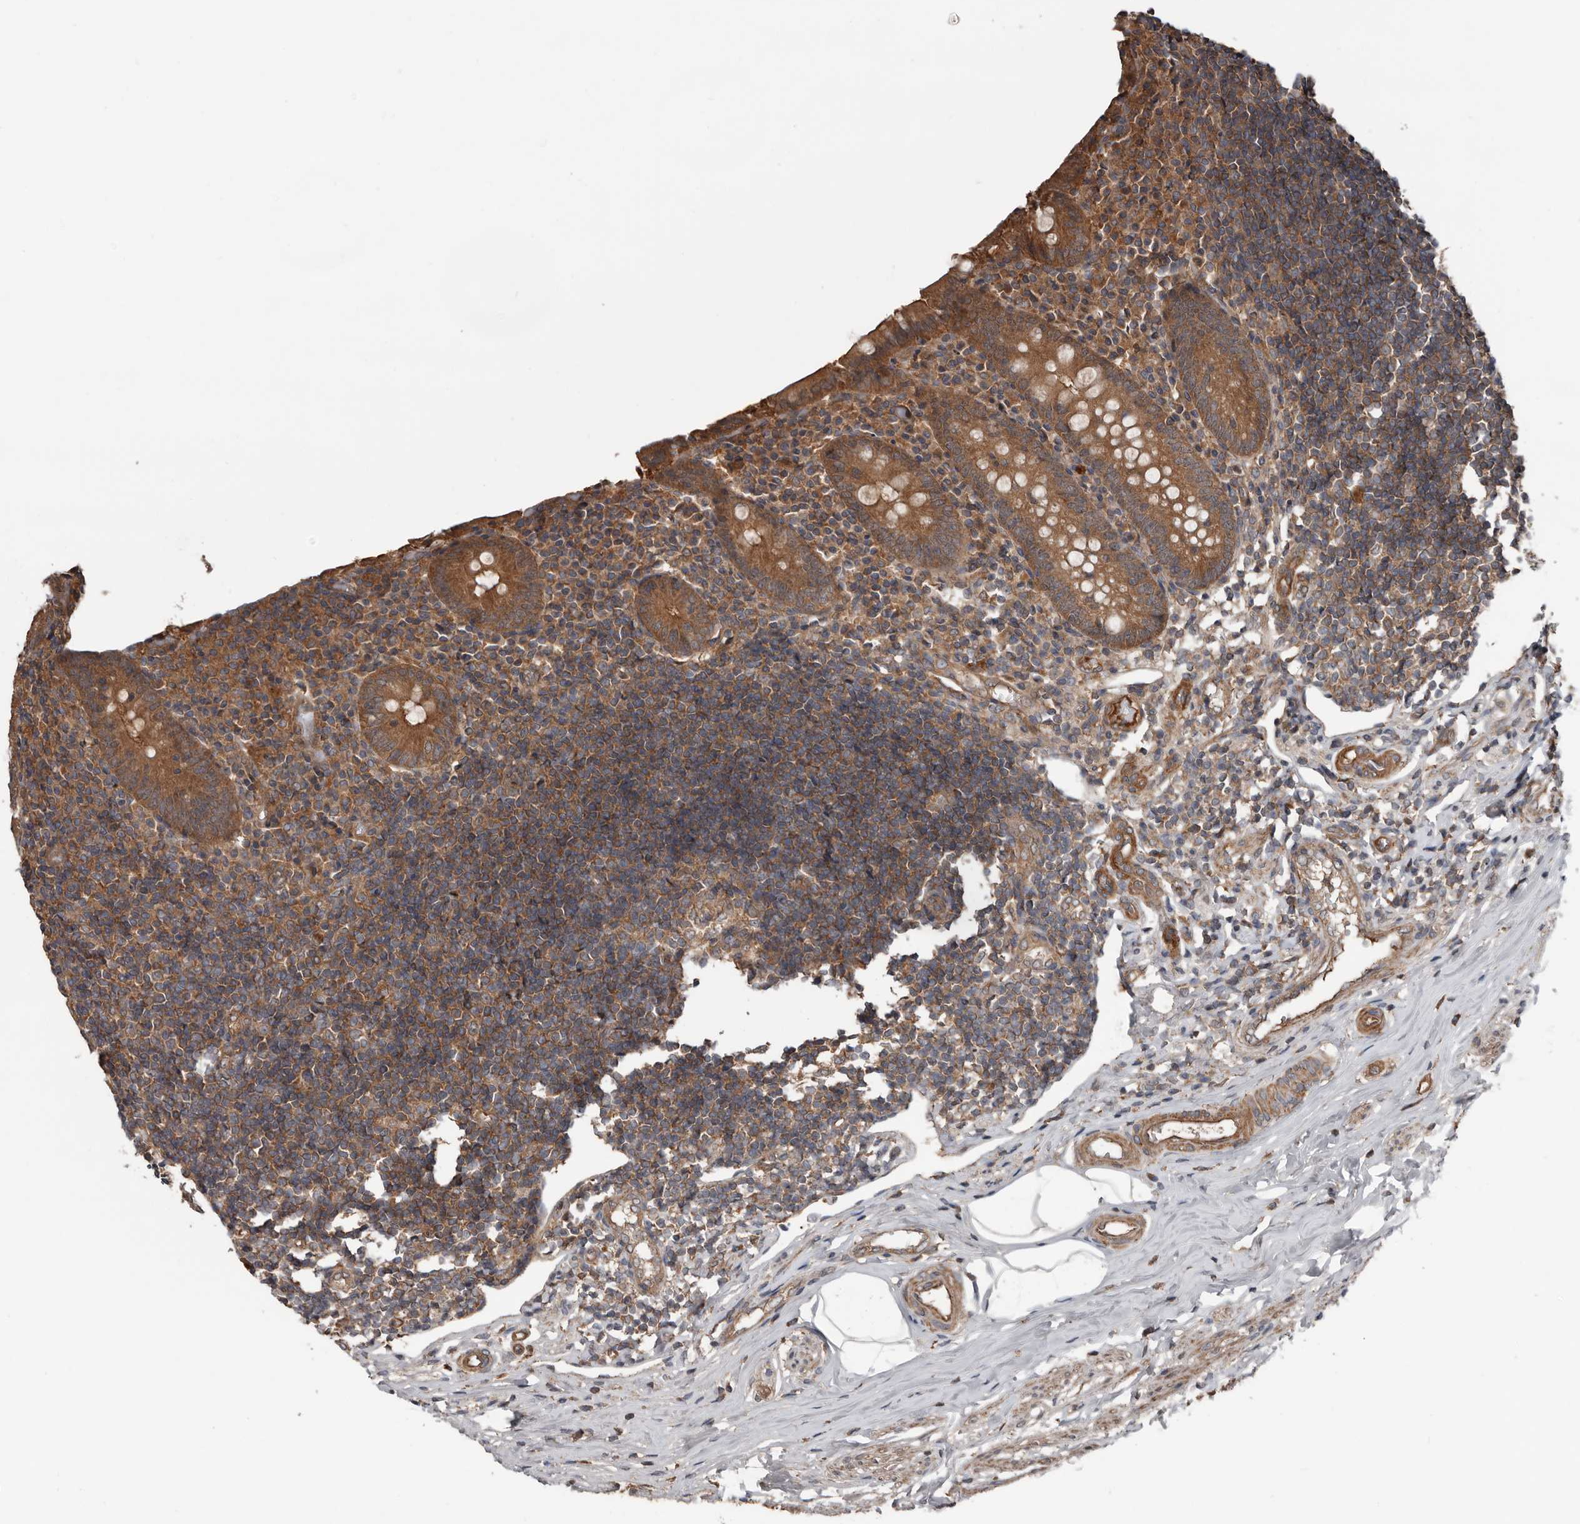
{"staining": {"intensity": "moderate", "quantity": ">75%", "location": "cytoplasmic/membranous"}, "tissue": "appendix", "cell_type": "Glandular cells", "image_type": "normal", "snomed": [{"axis": "morphology", "description": "Normal tissue, NOS"}, {"axis": "topography", "description": "Appendix"}], "caption": "Appendix stained with DAB (3,3'-diaminobenzidine) immunohistochemistry (IHC) exhibits medium levels of moderate cytoplasmic/membranous positivity in approximately >75% of glandular cells.", "gene": "DNAJB4", "patient": {"sex": "female", "age": 17}}